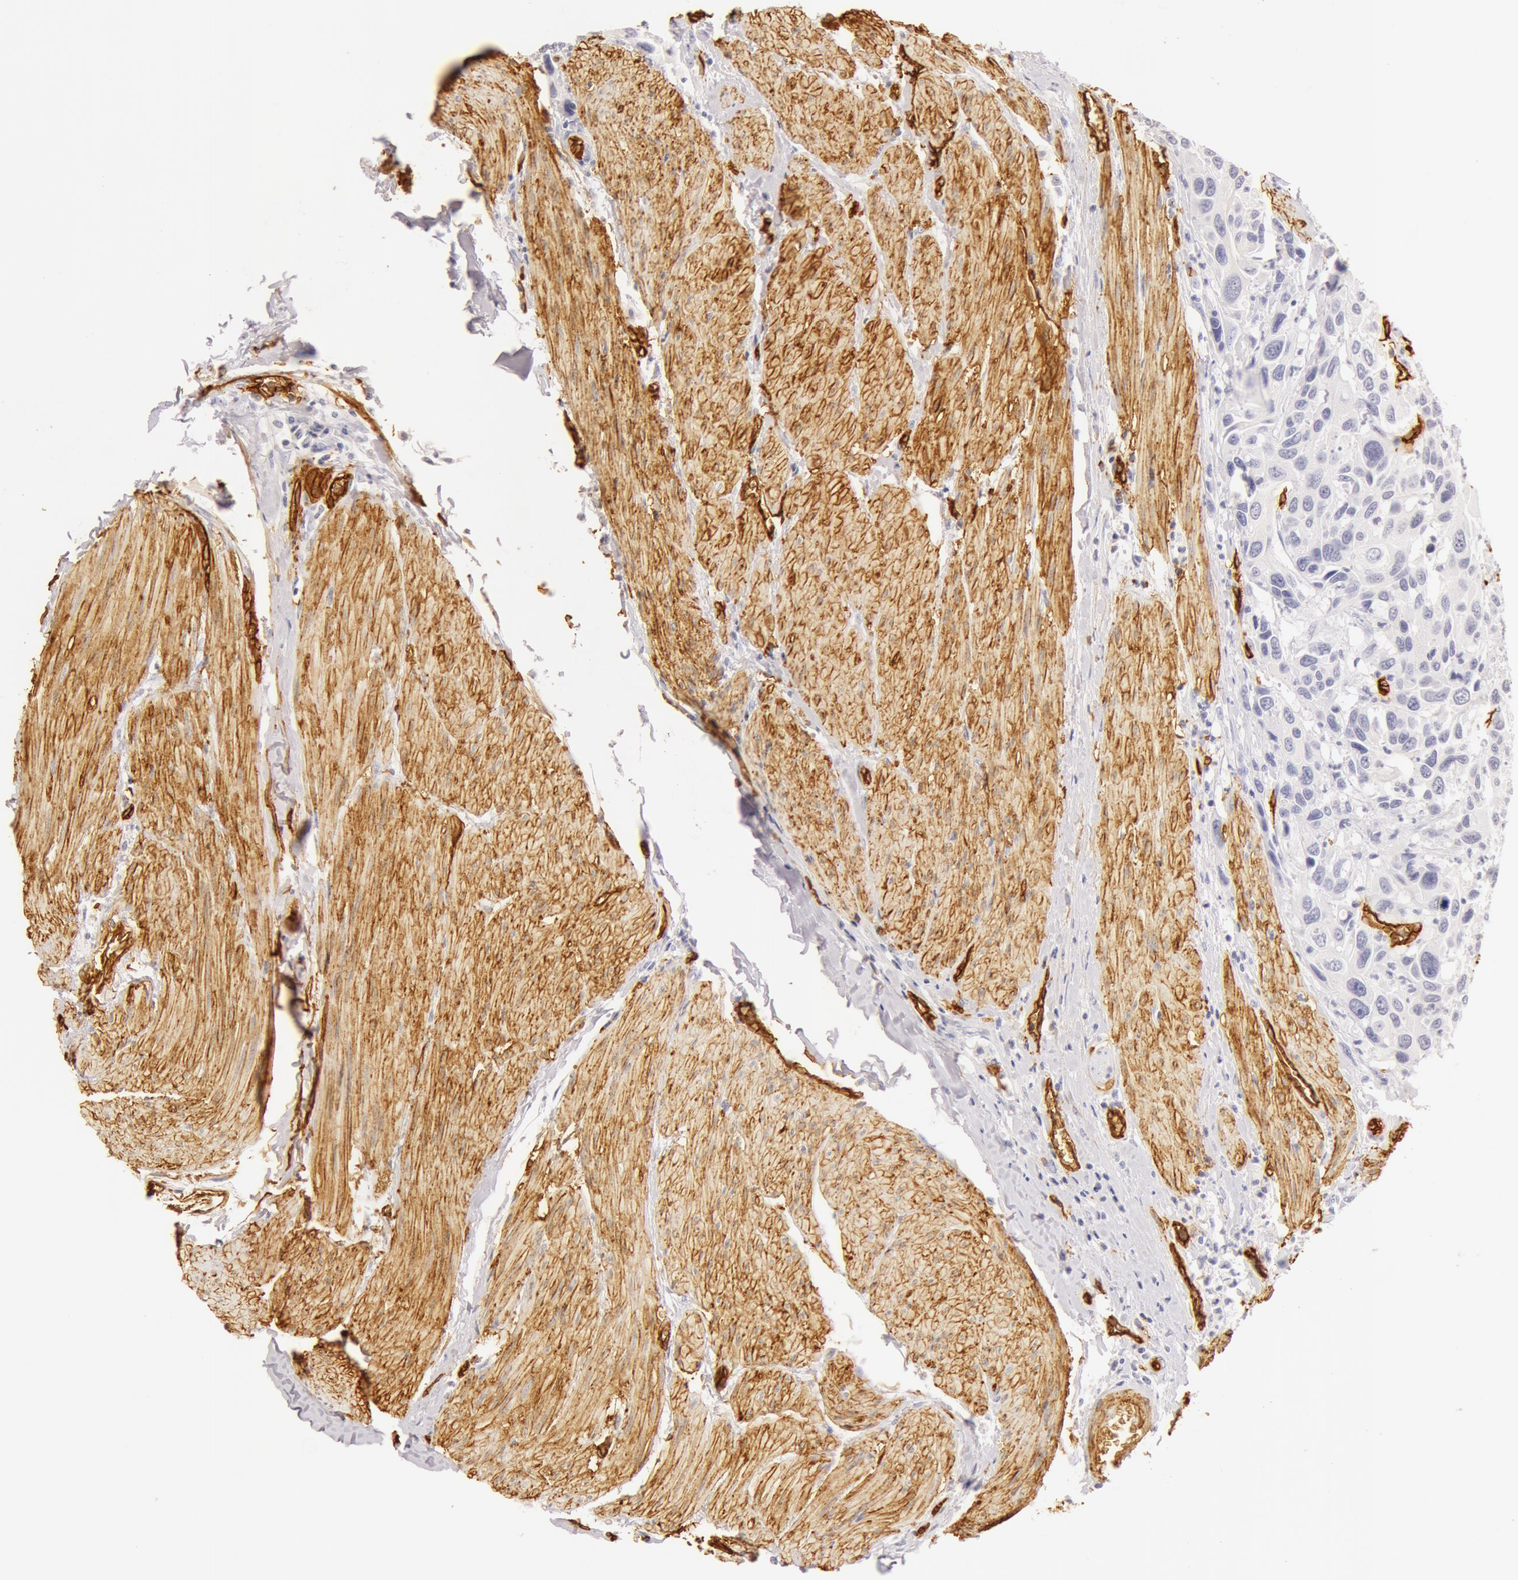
{"staining": {"intensity": "negative", "quantity": "none", "location": "none"}, "tissue": "urothelial cancer", "cell_type": "Tumor cells", "image_type": "cancer", "snomed": [{"axis": "morphology", "description": "Urothelial carcinoma, High grade"}, {"axis": "topography", "description": "Urinary bladder"}], "caption": "Photomicrograph shows no significant protein positivity in tumor cells of urothelial cancer.", "gene": "AQP1", "patient": {"sex": "male", "age": 66}}